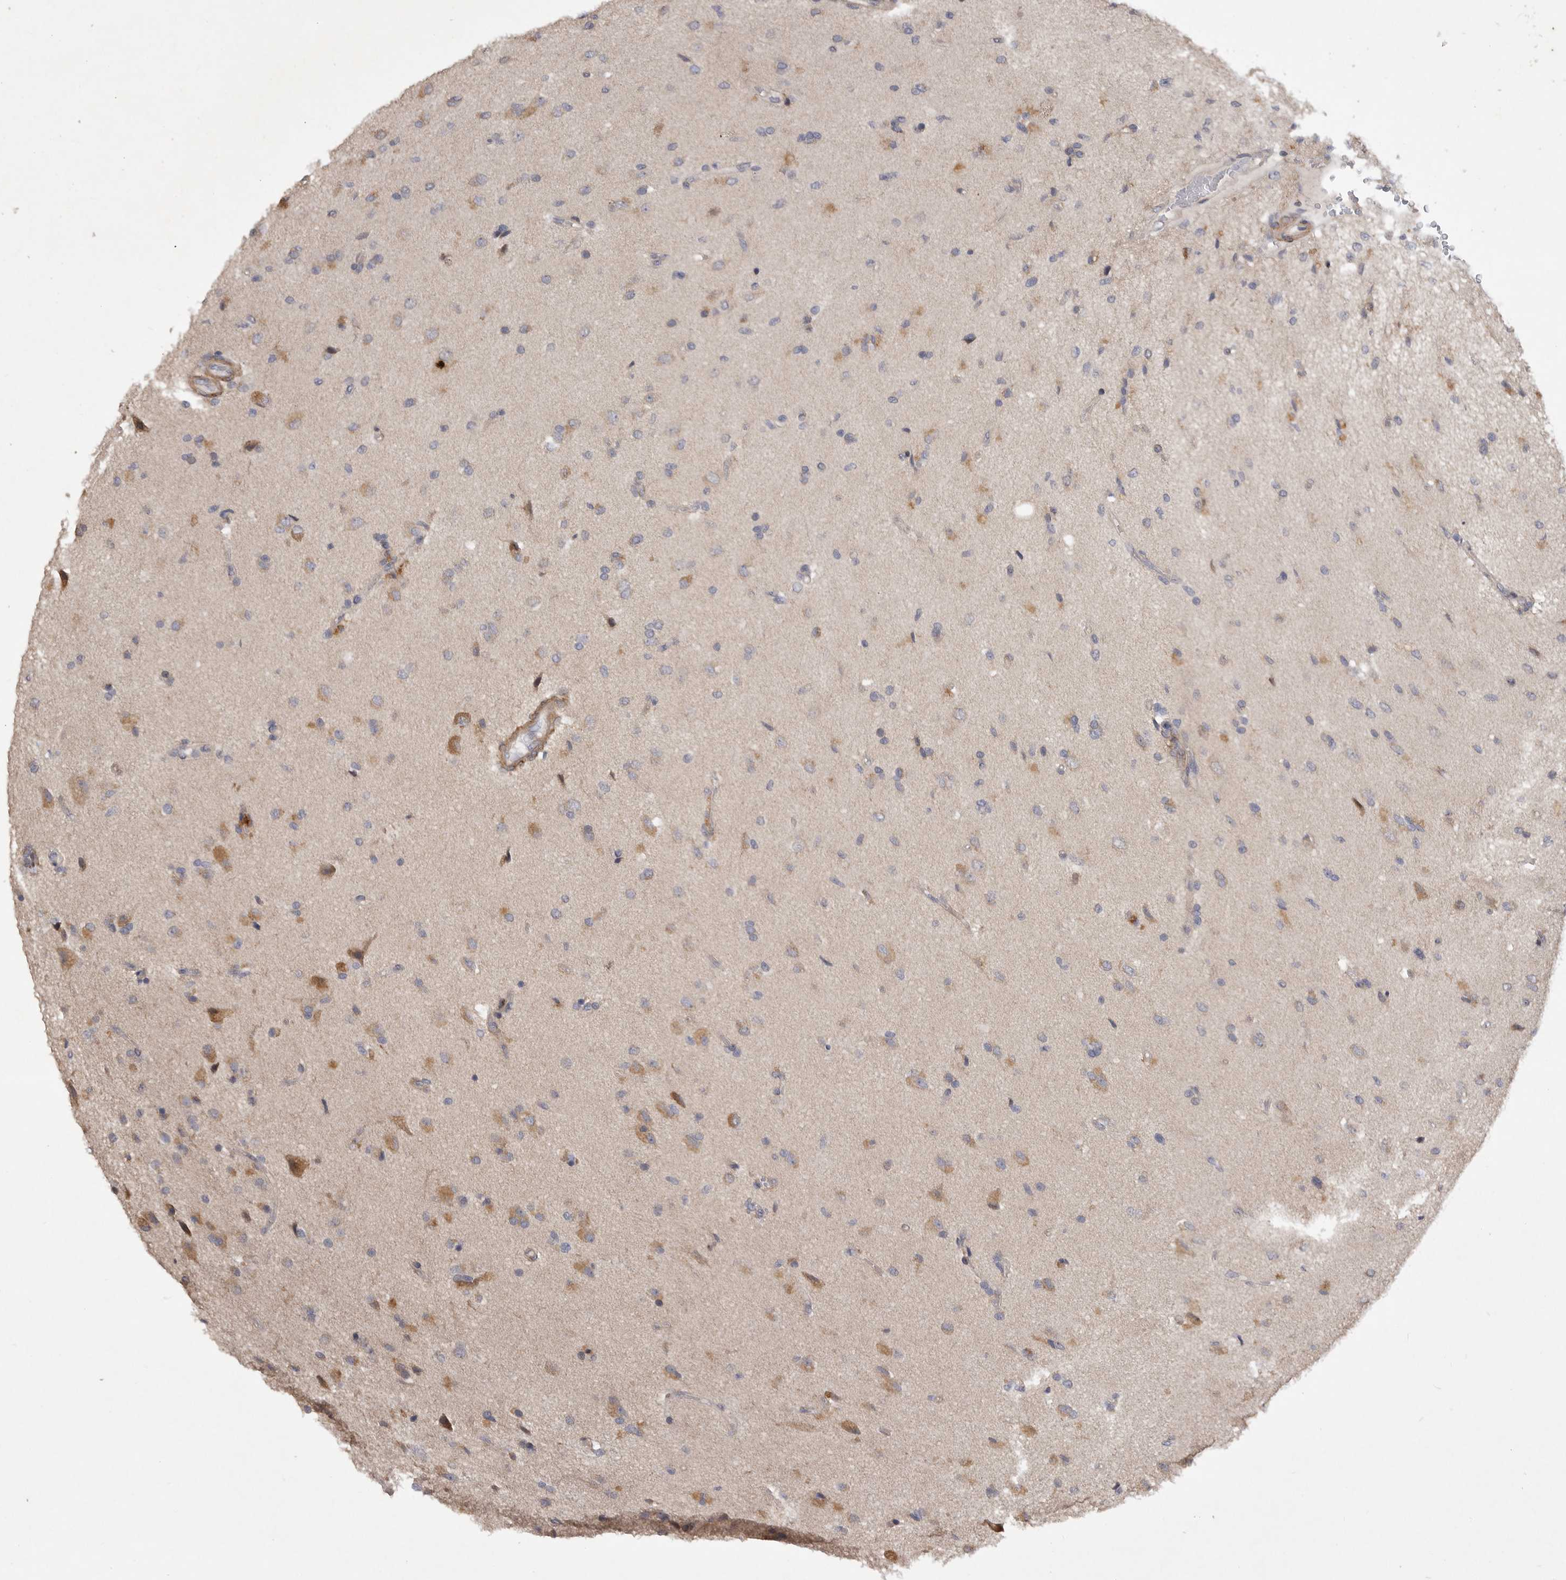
{"staining": {"intensity": "moderate", "quantity": "25%-75%", "location": "cytoplasmic/membranous"}, "tissue": "glioma", "cell_type": "Tumor cells", "image_type": "cancer", "snomed": [{"axis": "morphology", "description": "Glioma, malignant, High grade"}, {"axis": "topography", "description": "Brain"}], "caption": "Immunohistochemical staining of human malignant glioma (high-grade) shows medium levels of moderate cytoplasmic/membranous expression in approximately 25%-75% of tumor cells. (DAB (3,3'-diaminobenzidine) IHC, brown staining for protein, blue staining for nuclei).", "gene": "EDEM3", "patient": {"sex": "male", "age": 72}}